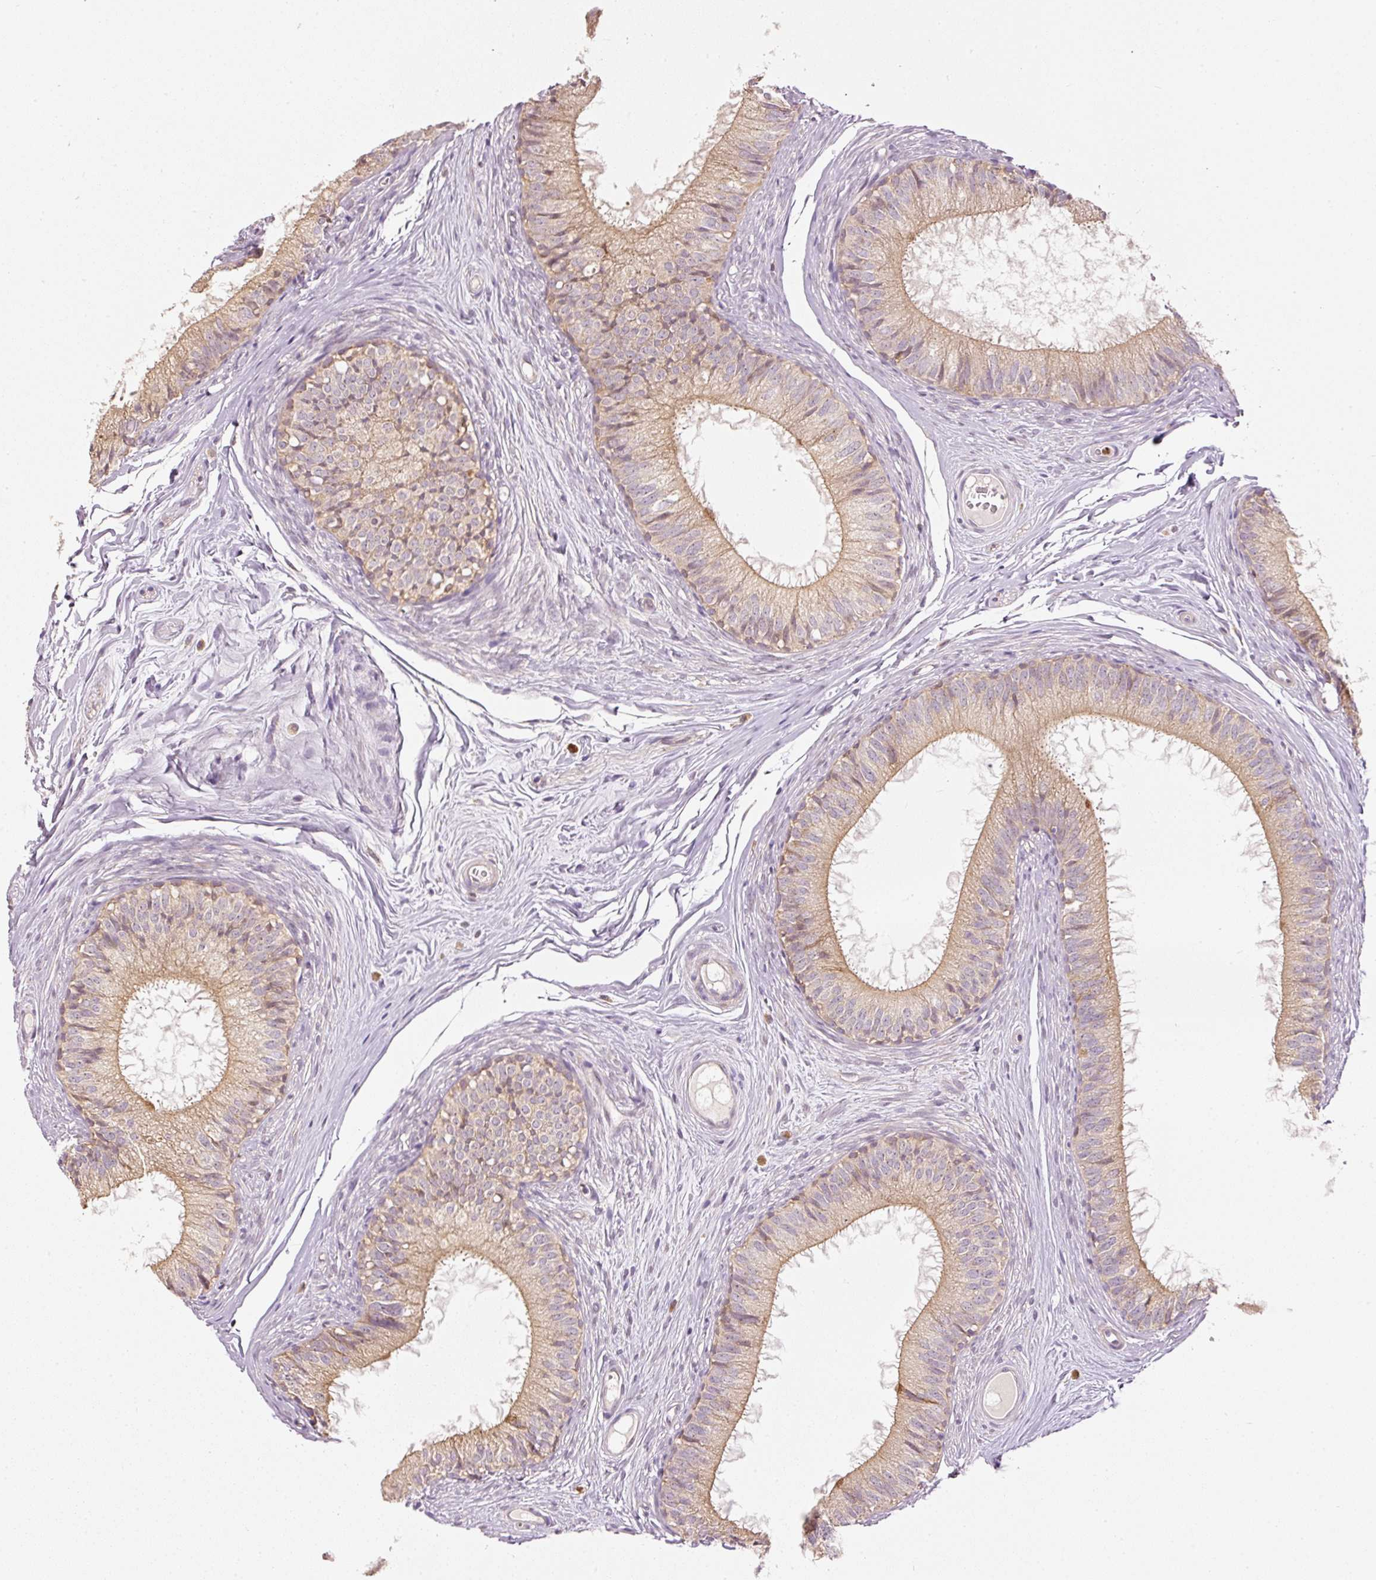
{"staining": {"intensity": "weak", "quantity": ">75%", "location": "cytoplasmic/membranous"}, "tissue": "epididymis", "cell_type": "Glandular cells", "image_type": "normal", "snomed": [{"axis": "morphology", "description": "Normal tissue, NOS"}, {"axis": "topography", "description": "Epididymis"}], "caption": "An immunohistochemistry (IHC) micrograph of unremarkable tissue is shown. Protein staining in brown shows weak cytoplasmic/membranous positivity in epididymis within glandular cells.", "gene": "MTHFD1L", "patient": {"sex": "male", "age": 25}}